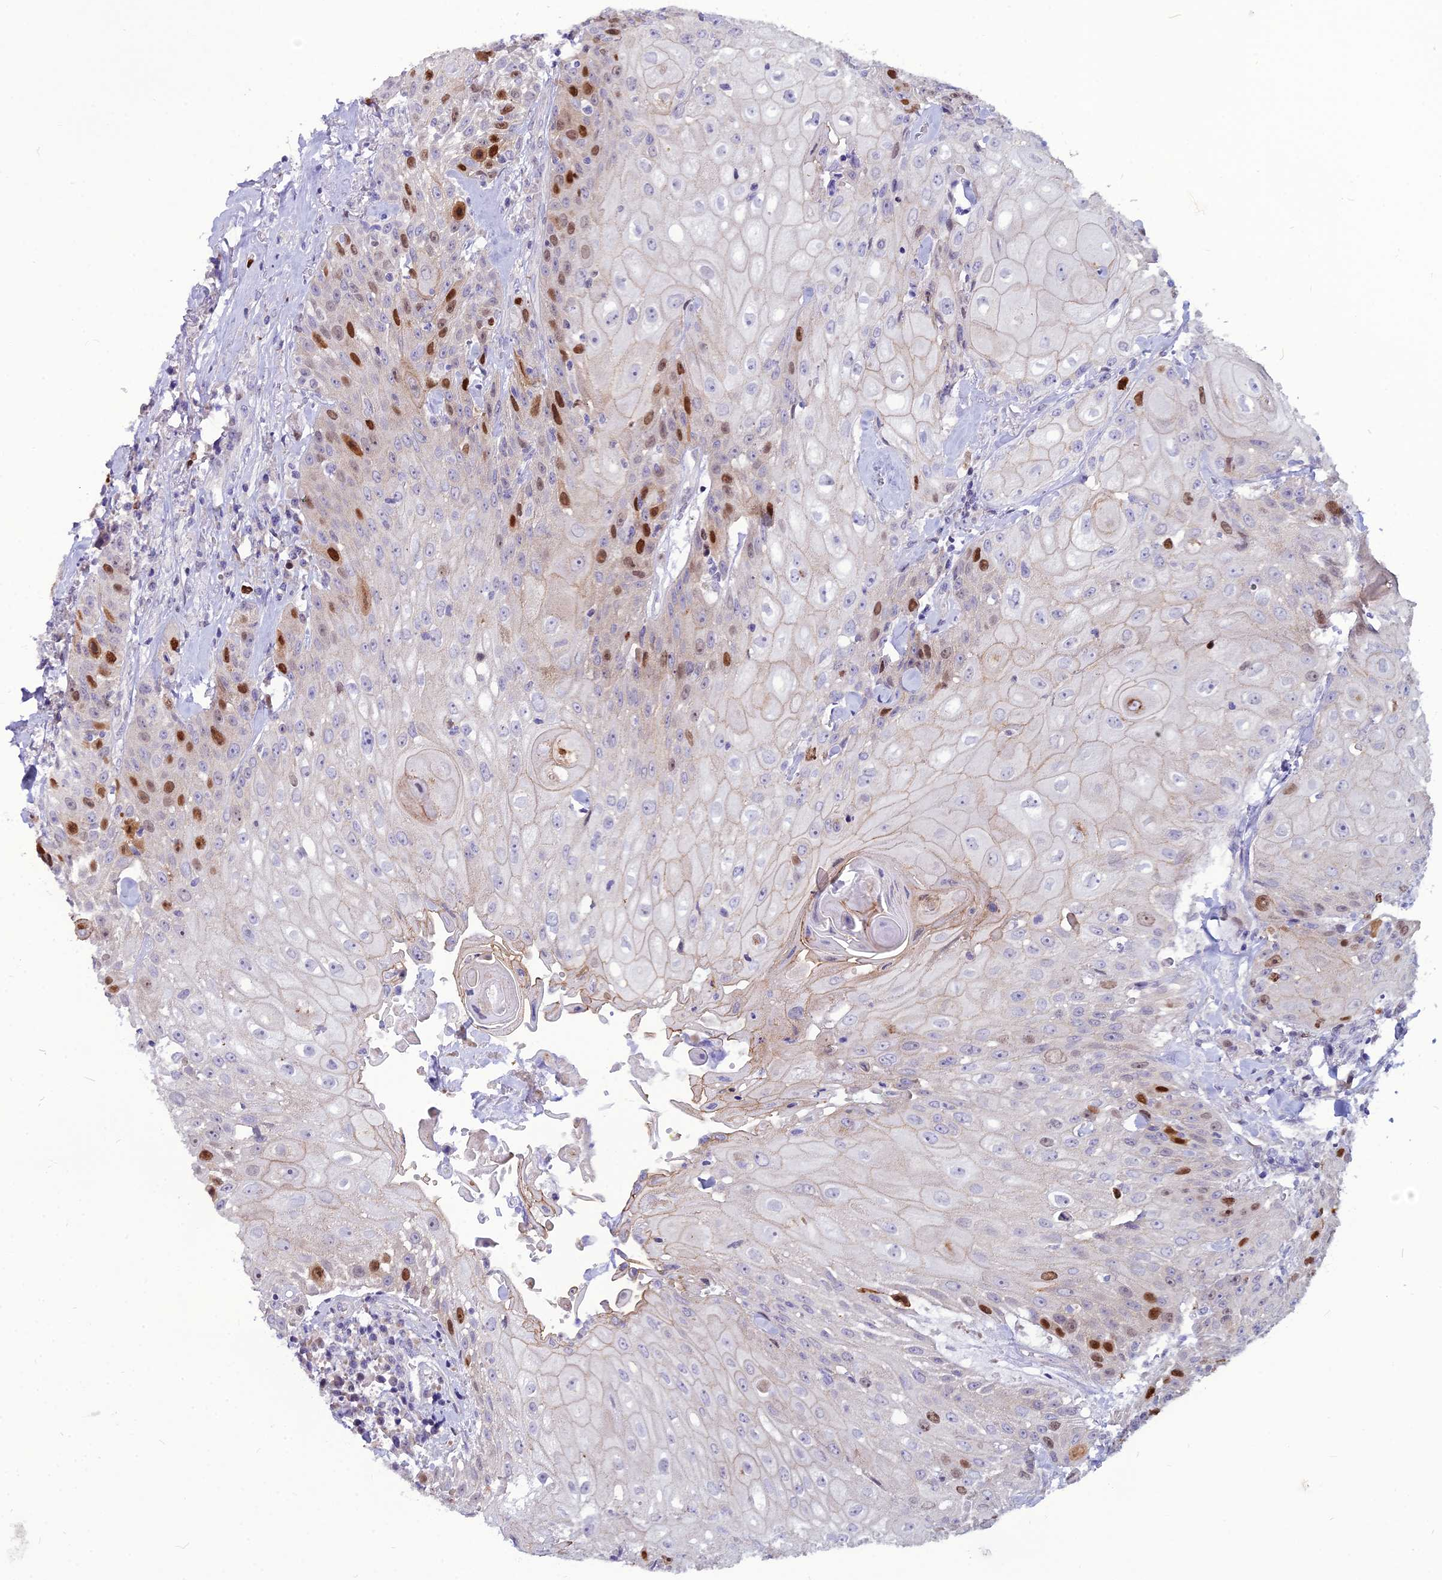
{"staining": {"intensity": "moderate", "quantity": "25%-75%", "location": "nuclear"}, "tissue": "head and neck cancer", "cell_type": "Tumor cells", "image_type": "cancer", "snomed": [{"axis": "morphology", "description": "Squamous cell carcinoma, NOS"}, {"axis": "topography", "description": "Oral tissue"}, {"axis": "topography", "description": "Head-Neck"}], "caption": "Protein expression by immunohistochemistry (IHC) reveals moderate nuclear staining in about 25%-75% of tumor cells in head and neck cancer (squamous cell carcinoma).", "gene": "NUSAP1", "patient": {"sex": "female", "age": 82}}